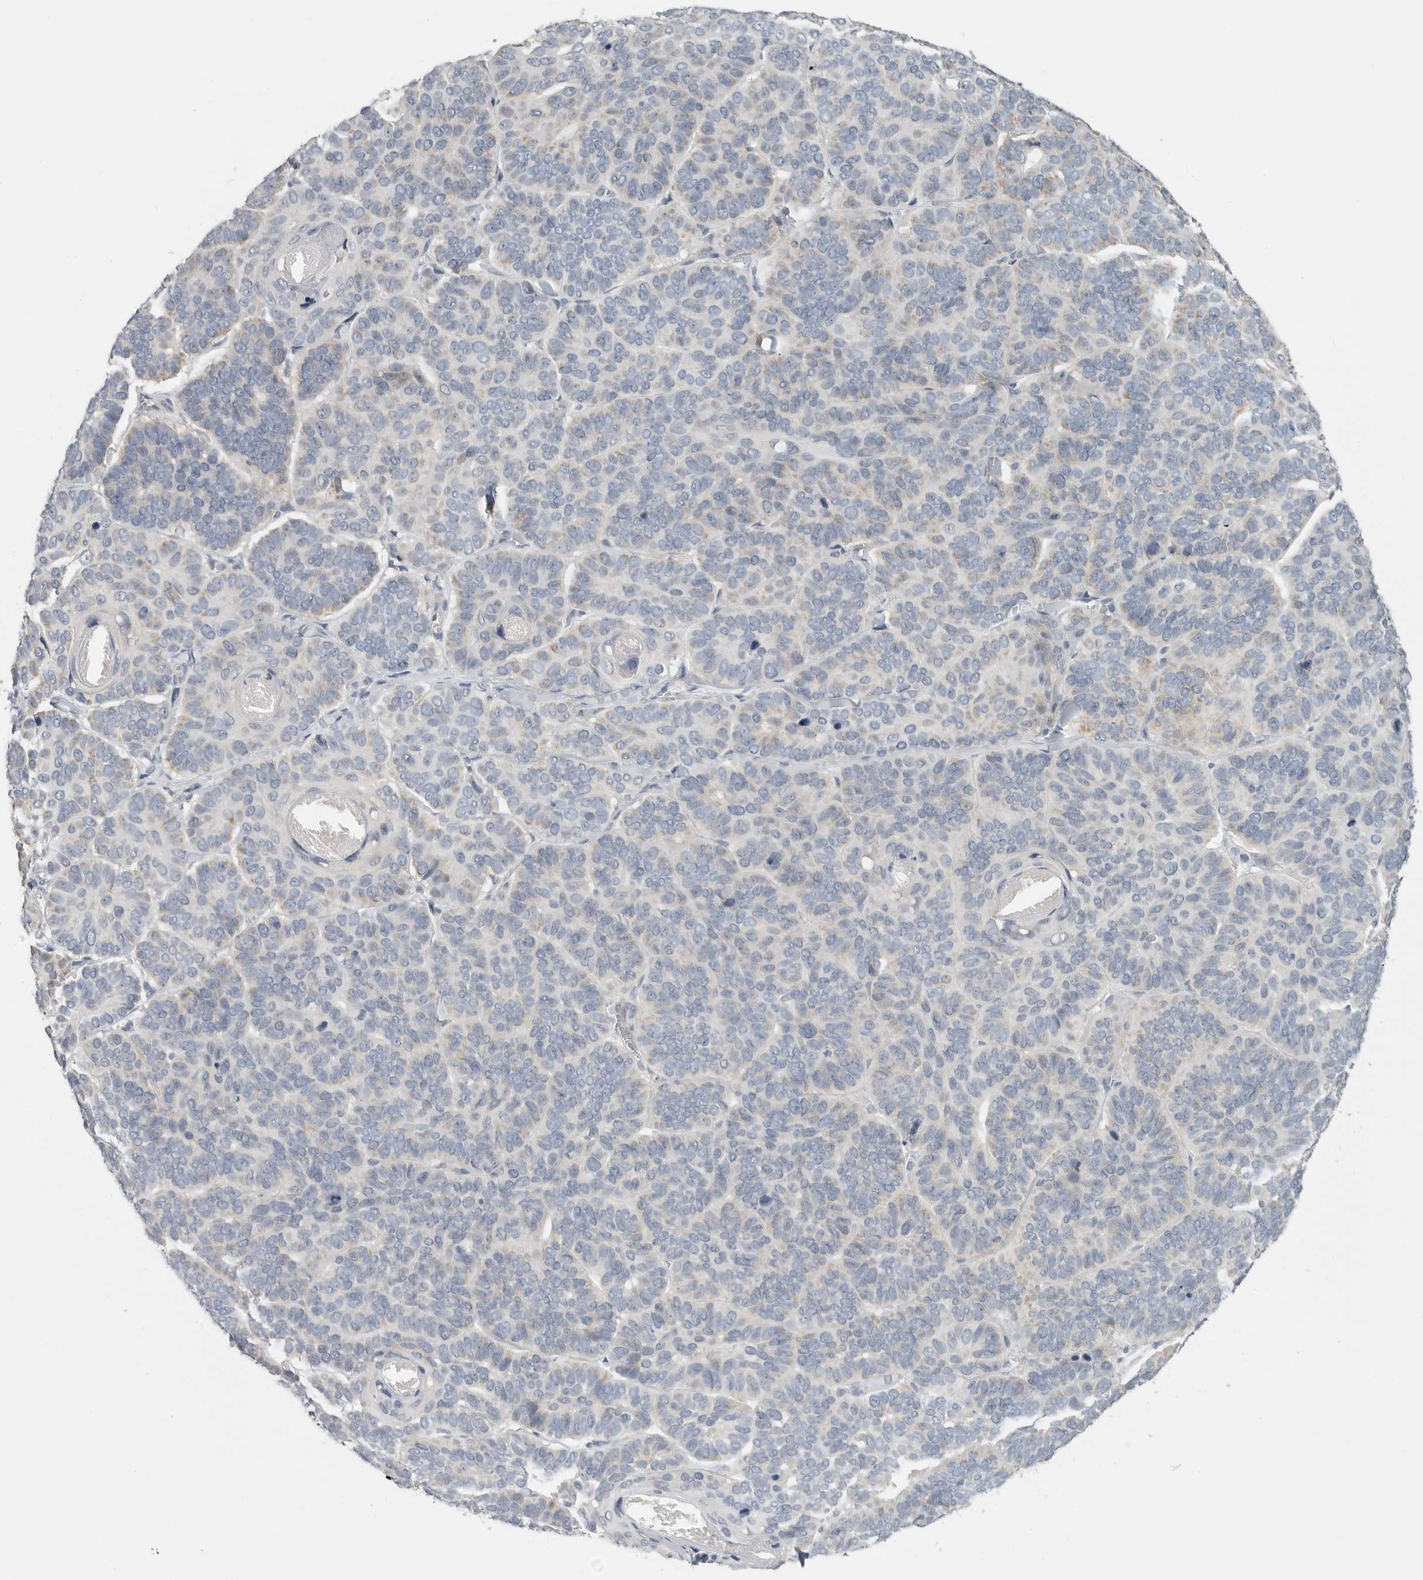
{"staining": {"intensity": "weak", "quantity": "<25%", "location": "cytoplasmic/membranous"}, "tissue": "skin cancer", "cell_type": "Tumor cells", "image_type": "cancer", "snomed": [{"axis": "morphology", "description": "Basal cell carcinoma"}, {"axis": "topography", "description": "Skin"}], "caption": "Basal cell carcinoma (skin) was stained to show a protein in brown. There is no significant positivity in tumor cells. Nuclei are stained in blue.", "gene": "IL12RB2", "patient": {"sex": "male", "age": 62}}